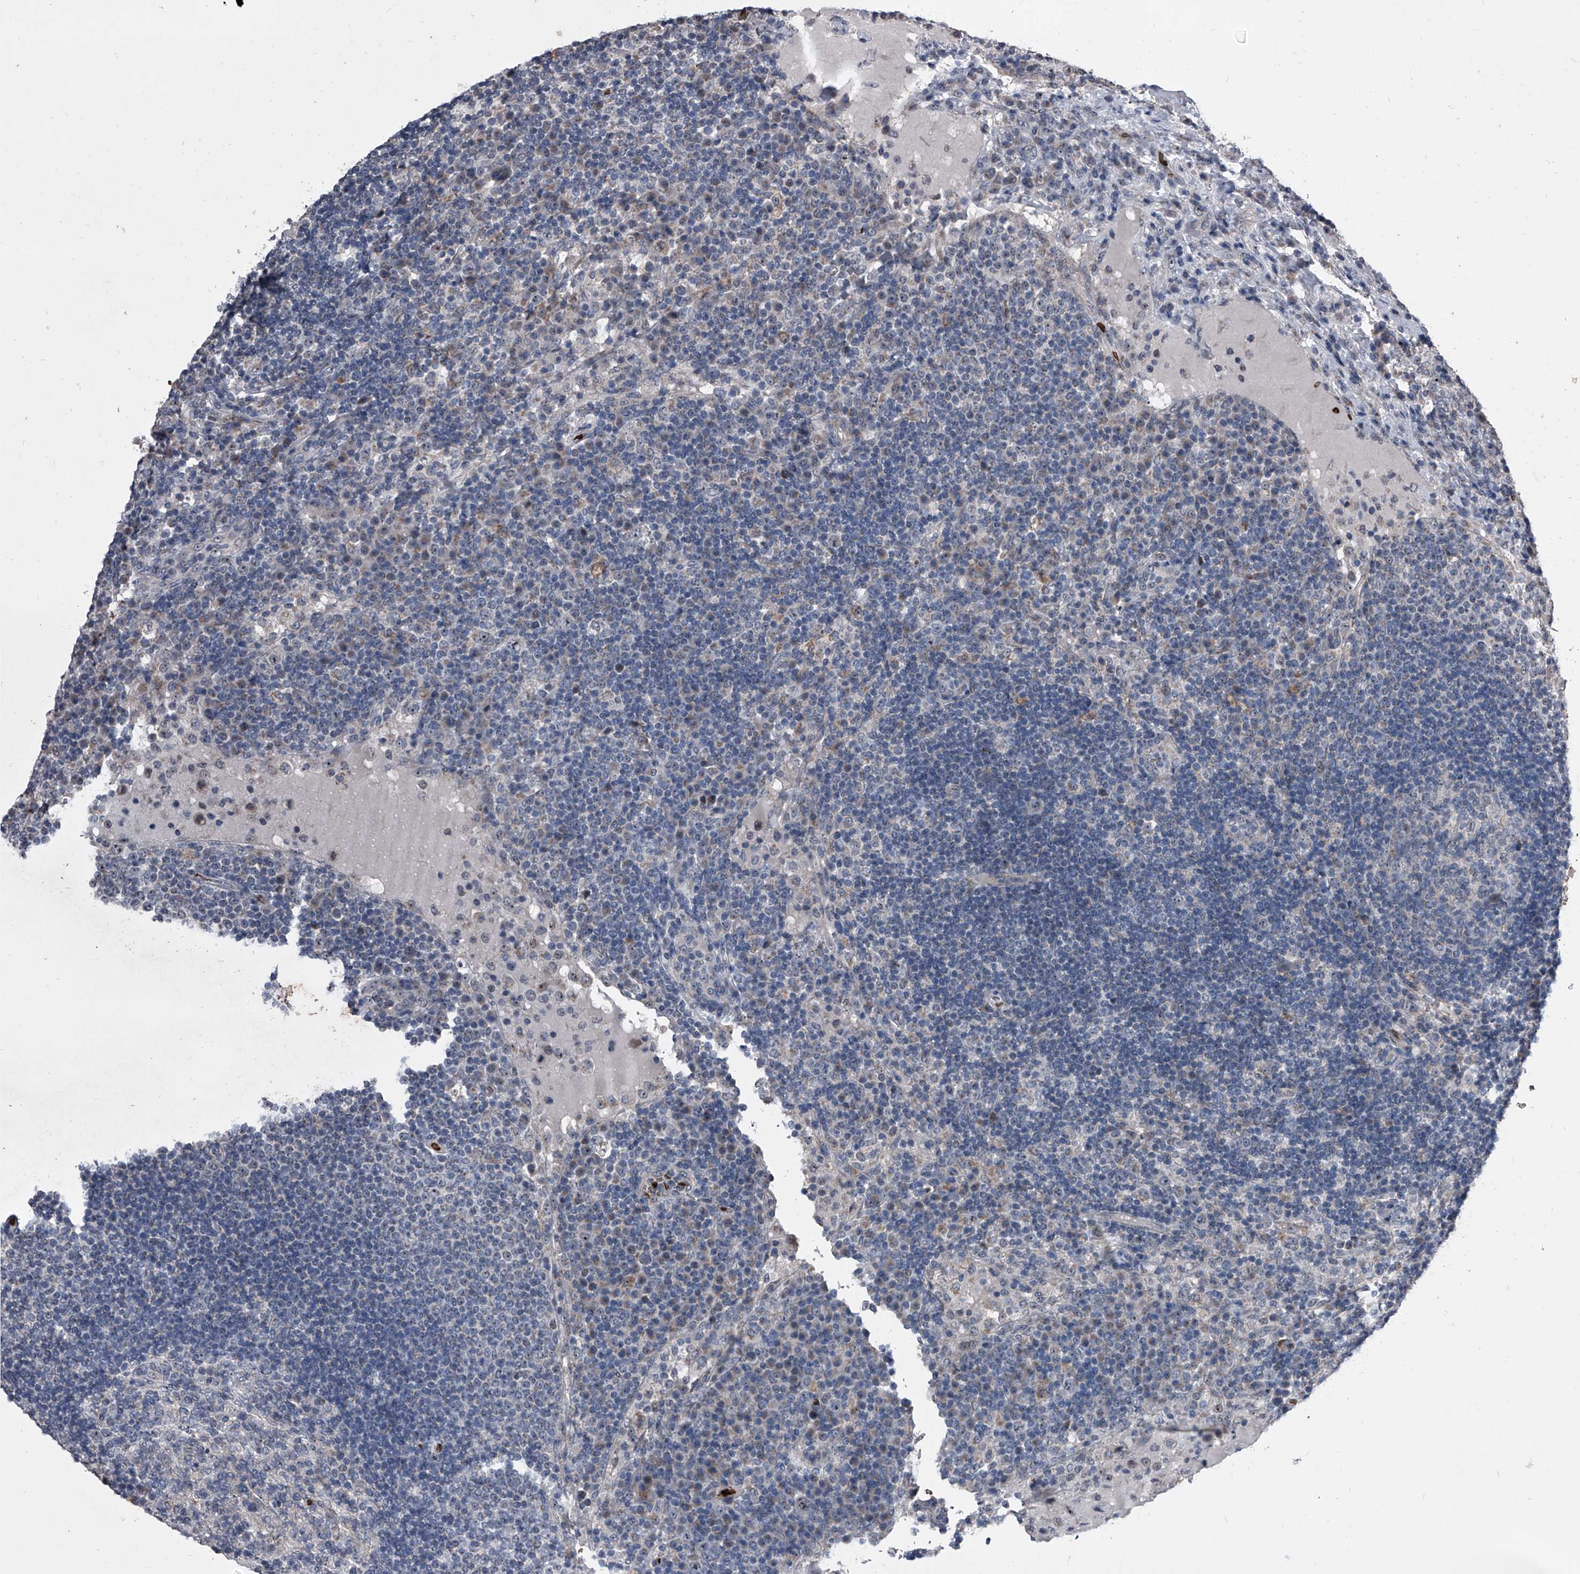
{"staining": {"intensity": "negative", "quantity": "none", "location": "none"}, "tissue": "lymph node", "cell_type": "Germinal center cells", "image_type": "normal", "snomed": [{"axis": "morphology", "description": "Normal tissue, NOS"}, {"axis": "topography", "description": "Lymph node"}], "caption": "IHC image of benign lymph node stained for a protein (brown), which displays no positivity in germinal center cells. Brightfield microscopy of IHC stained with DAB (brown) and hematoxylin (blue), captured at high magnification.", "gene": "CEP85L", "patient": {"sex": "female", "age": 53}}